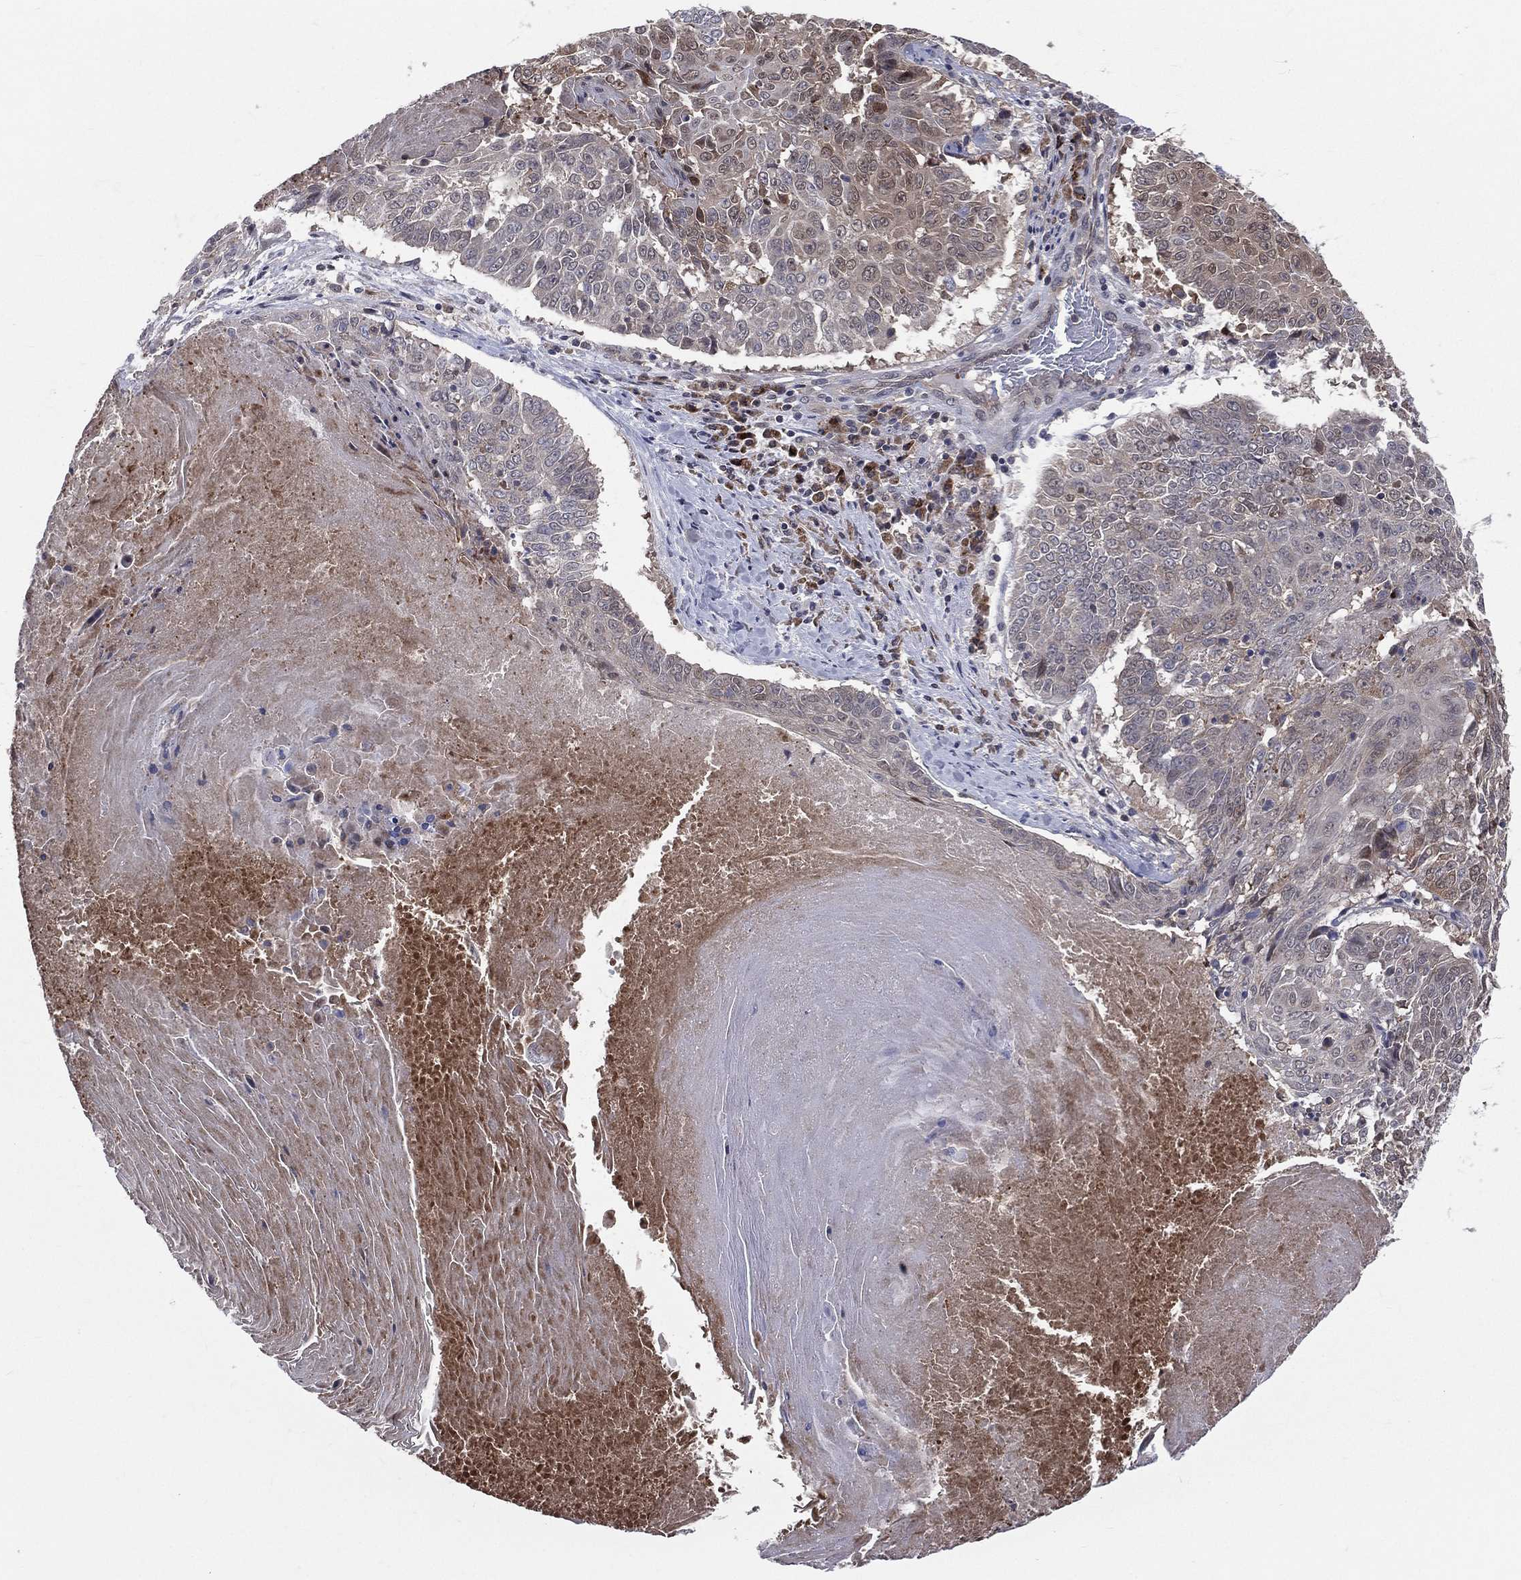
{"staining": {"intensity": "negative", "quantity": "none", "location": "none"}, "tissue": "lung cancer", "cell_type": "Tumor cells", "image_type": "cancer", "snomed": [{"axis": "morphology", "description": "Squamous cell carcinoma, NOS"}, {"axis": "topography", "description": "Lung"}], "caption": "A histopathology image of human squamous cell carcinoma (lung) is negative for staining in tumor cells.", "gene": "DLG4", "patient": {"sex": "male", "age": 64}}